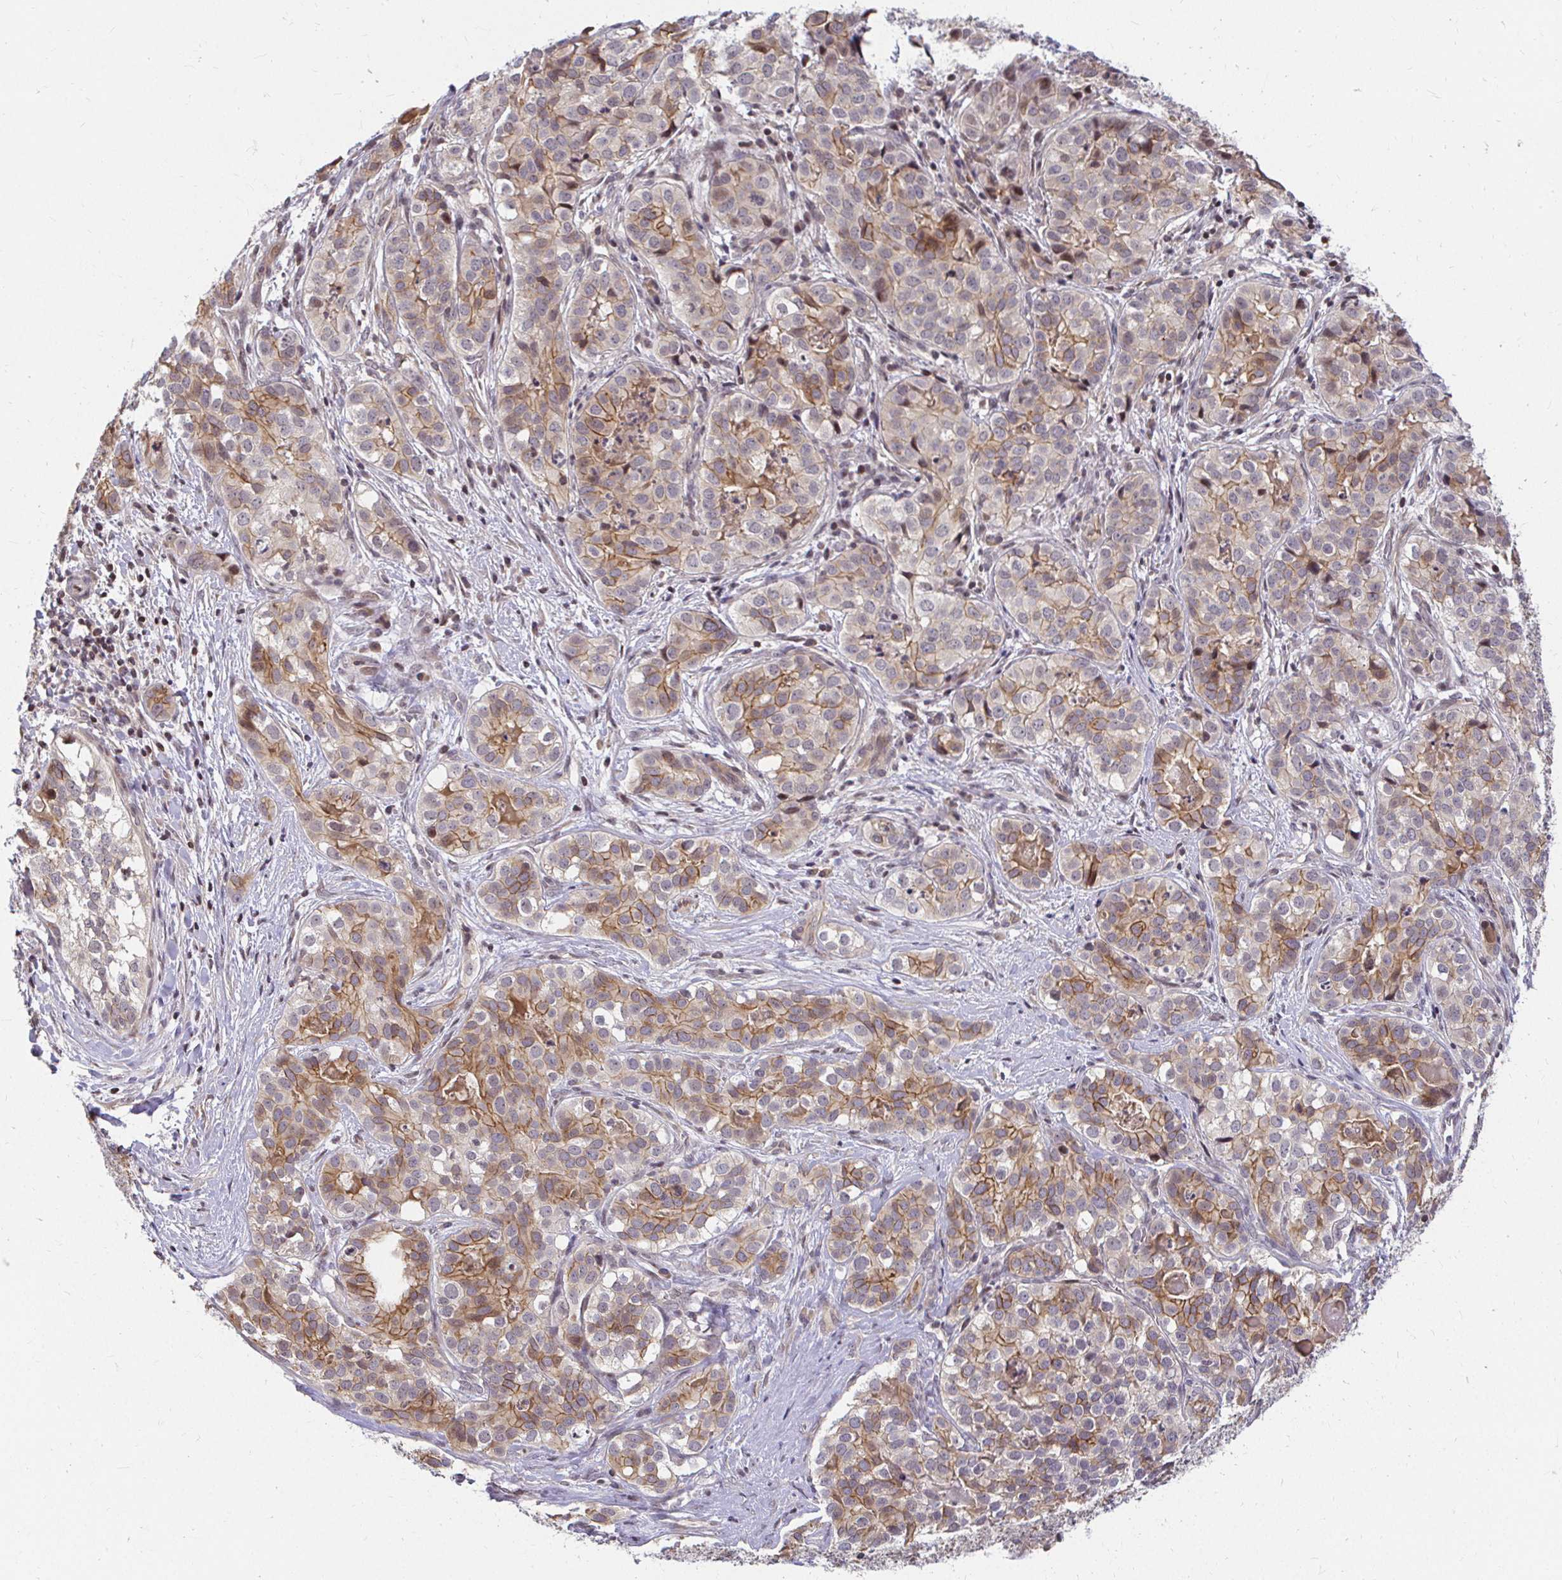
{"staining": {"intensity": "moderate", "quantity": ">75%", "location": "cytoplasmic/membranous"}, "tissue": "liver cancer", "cell_type": "Tumor cells", "image_type": "cancer", "snomed": [{"axis": "morphology", "description": "Cholangiocarcinoma"}, {"axis": "topography", "description": "Liver"}], "caption": "Immunohistochemical staining of liver cancer demonstrates moderate cytoplasmic/membranous protein expression in about >75% of tumor cells.", "gene": "ANK3", "patient": {"sex": "male", "age": 56}}